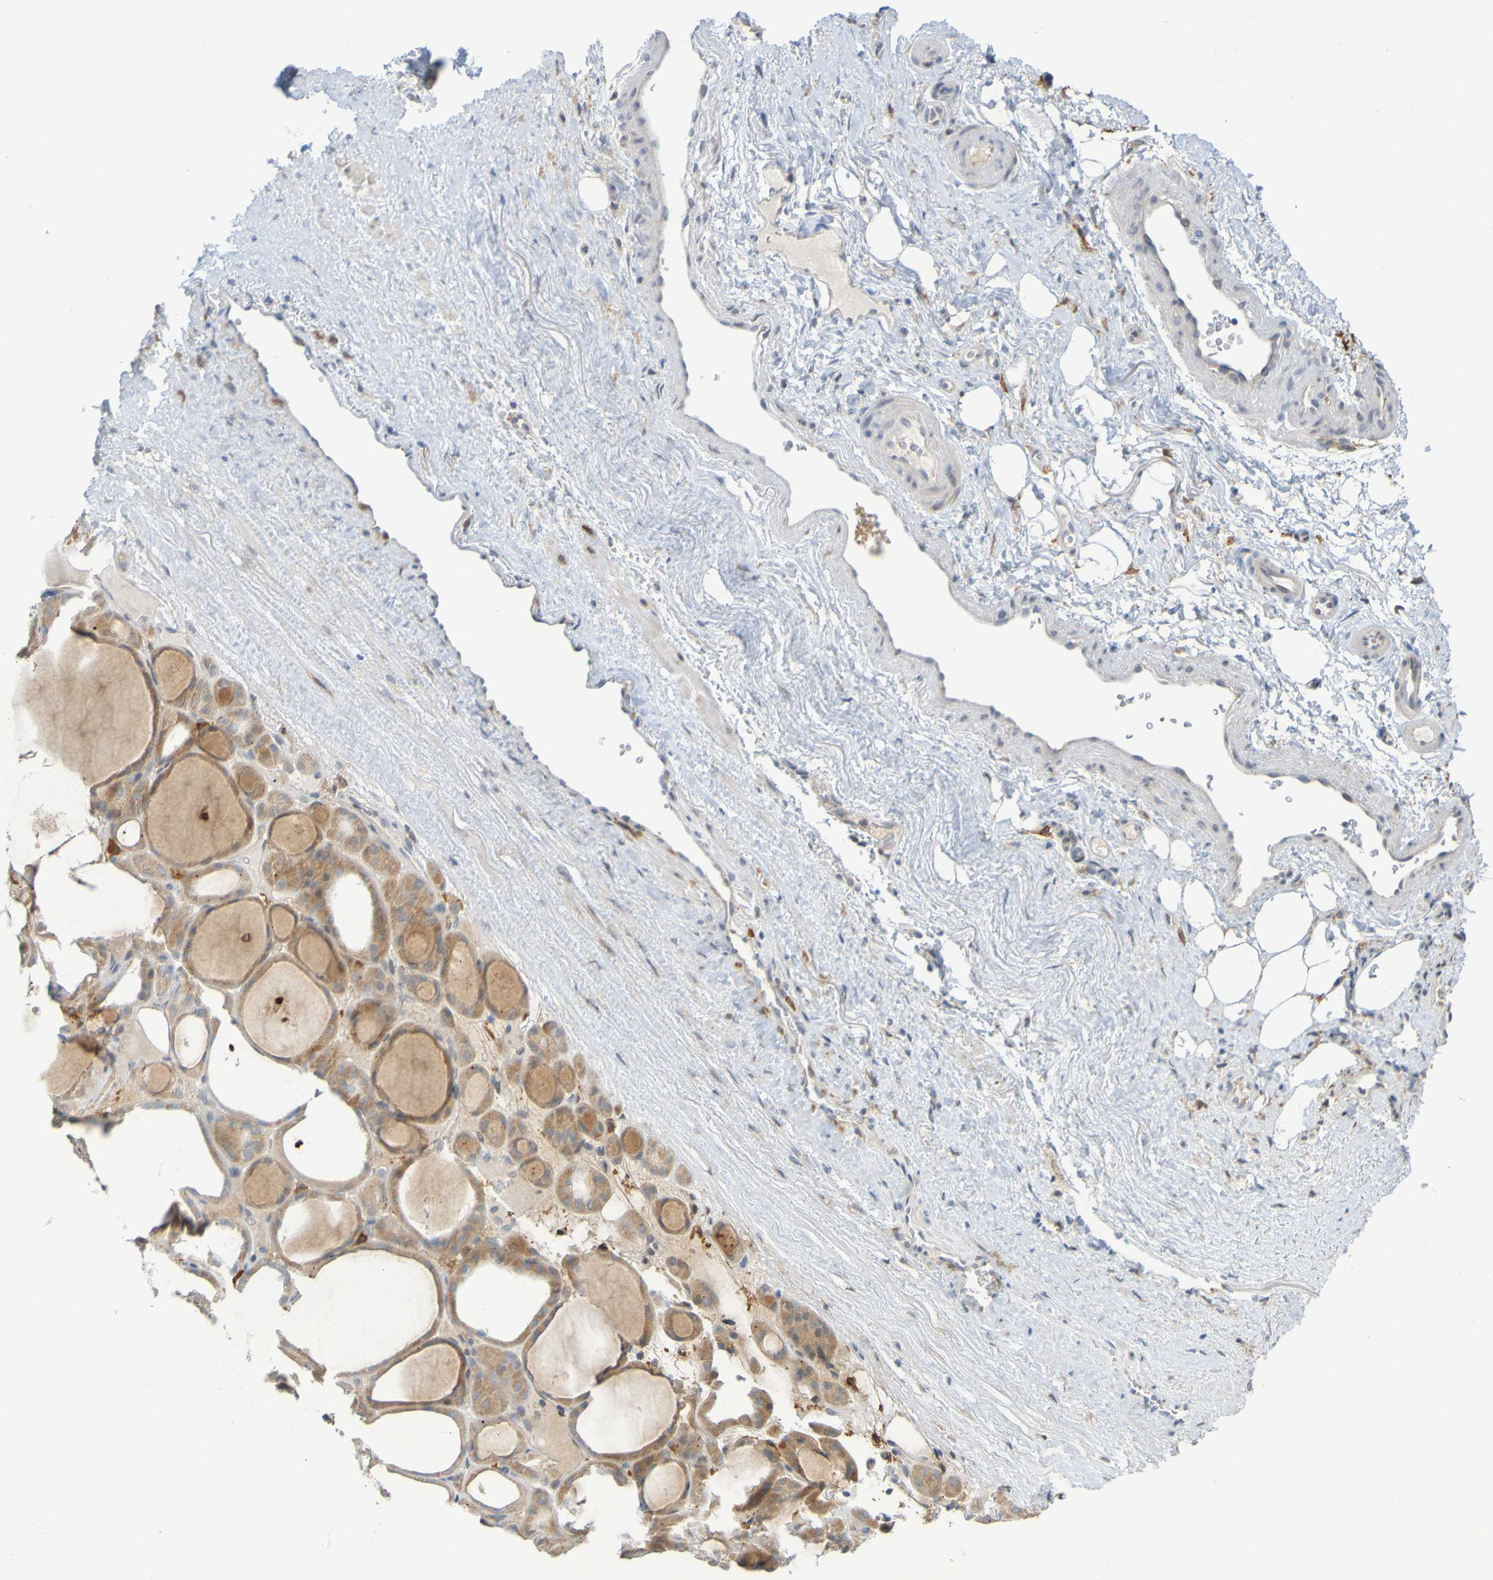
{"staining": {"intensity": "moderate", "quantity": "25%-75%", "location": "cytoplasmic/membranous"}, "tissue": "thyroid gland", "cell_type": "Glandular cells", "image_type": "normal", "snomed": [{"axis": "morphology", "description": "Normal tissue, NOS"}, {"axis": "morphology", "description": "Carcinoma, NOS"}, {"axis": "topography", "description": "Thyroid gland"}], "caption": "Brown immunohistochemical staining in benign human thyroid gland exhibits moderate cytoplasmic/membranous staining in approximately 25%-75% of glandular cells.", "gene": "LILRB5", "patient": {"sex": "female", "age": 86}}